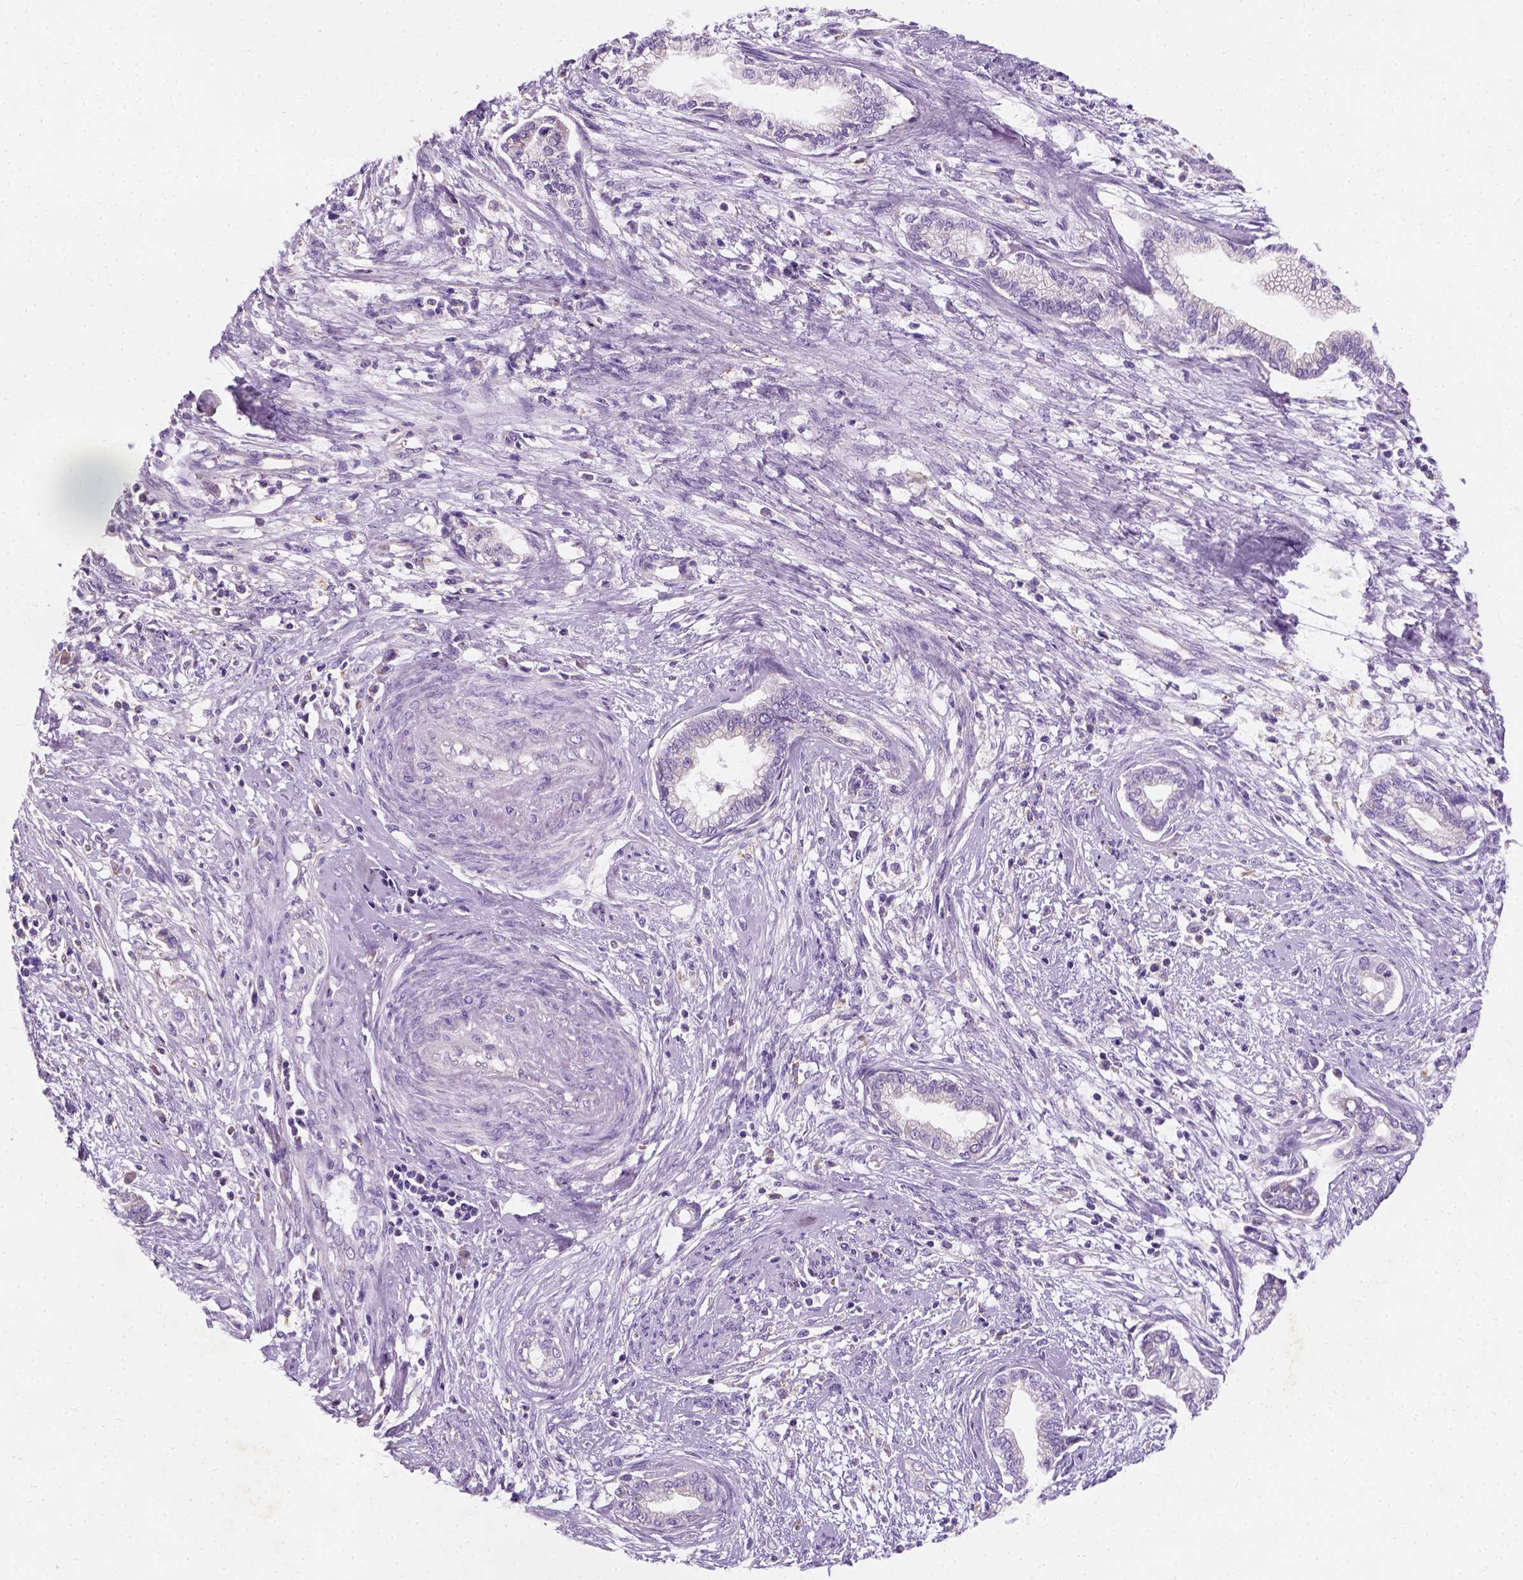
{"staining": {"intensity": "negative", "quantity": "none", "location": "none"}, "tissue": "cervical cancer", "cell_type": "Tumor cells", "image_type": "cancer", "snomed": [{"axis": "morphology", "description": "Adenocarcinoma, NOS"}, {"axis": "topography", "description": "Cervix"}], "caption": "An immunohistochemistry (IHC) micrograph of cervical adenocarcinoma is shown. There is no staining in tumor cells of cervical adenocarcinoma.", "gene": "CHODL", "patient": {"sex": "female", "age": 62}}